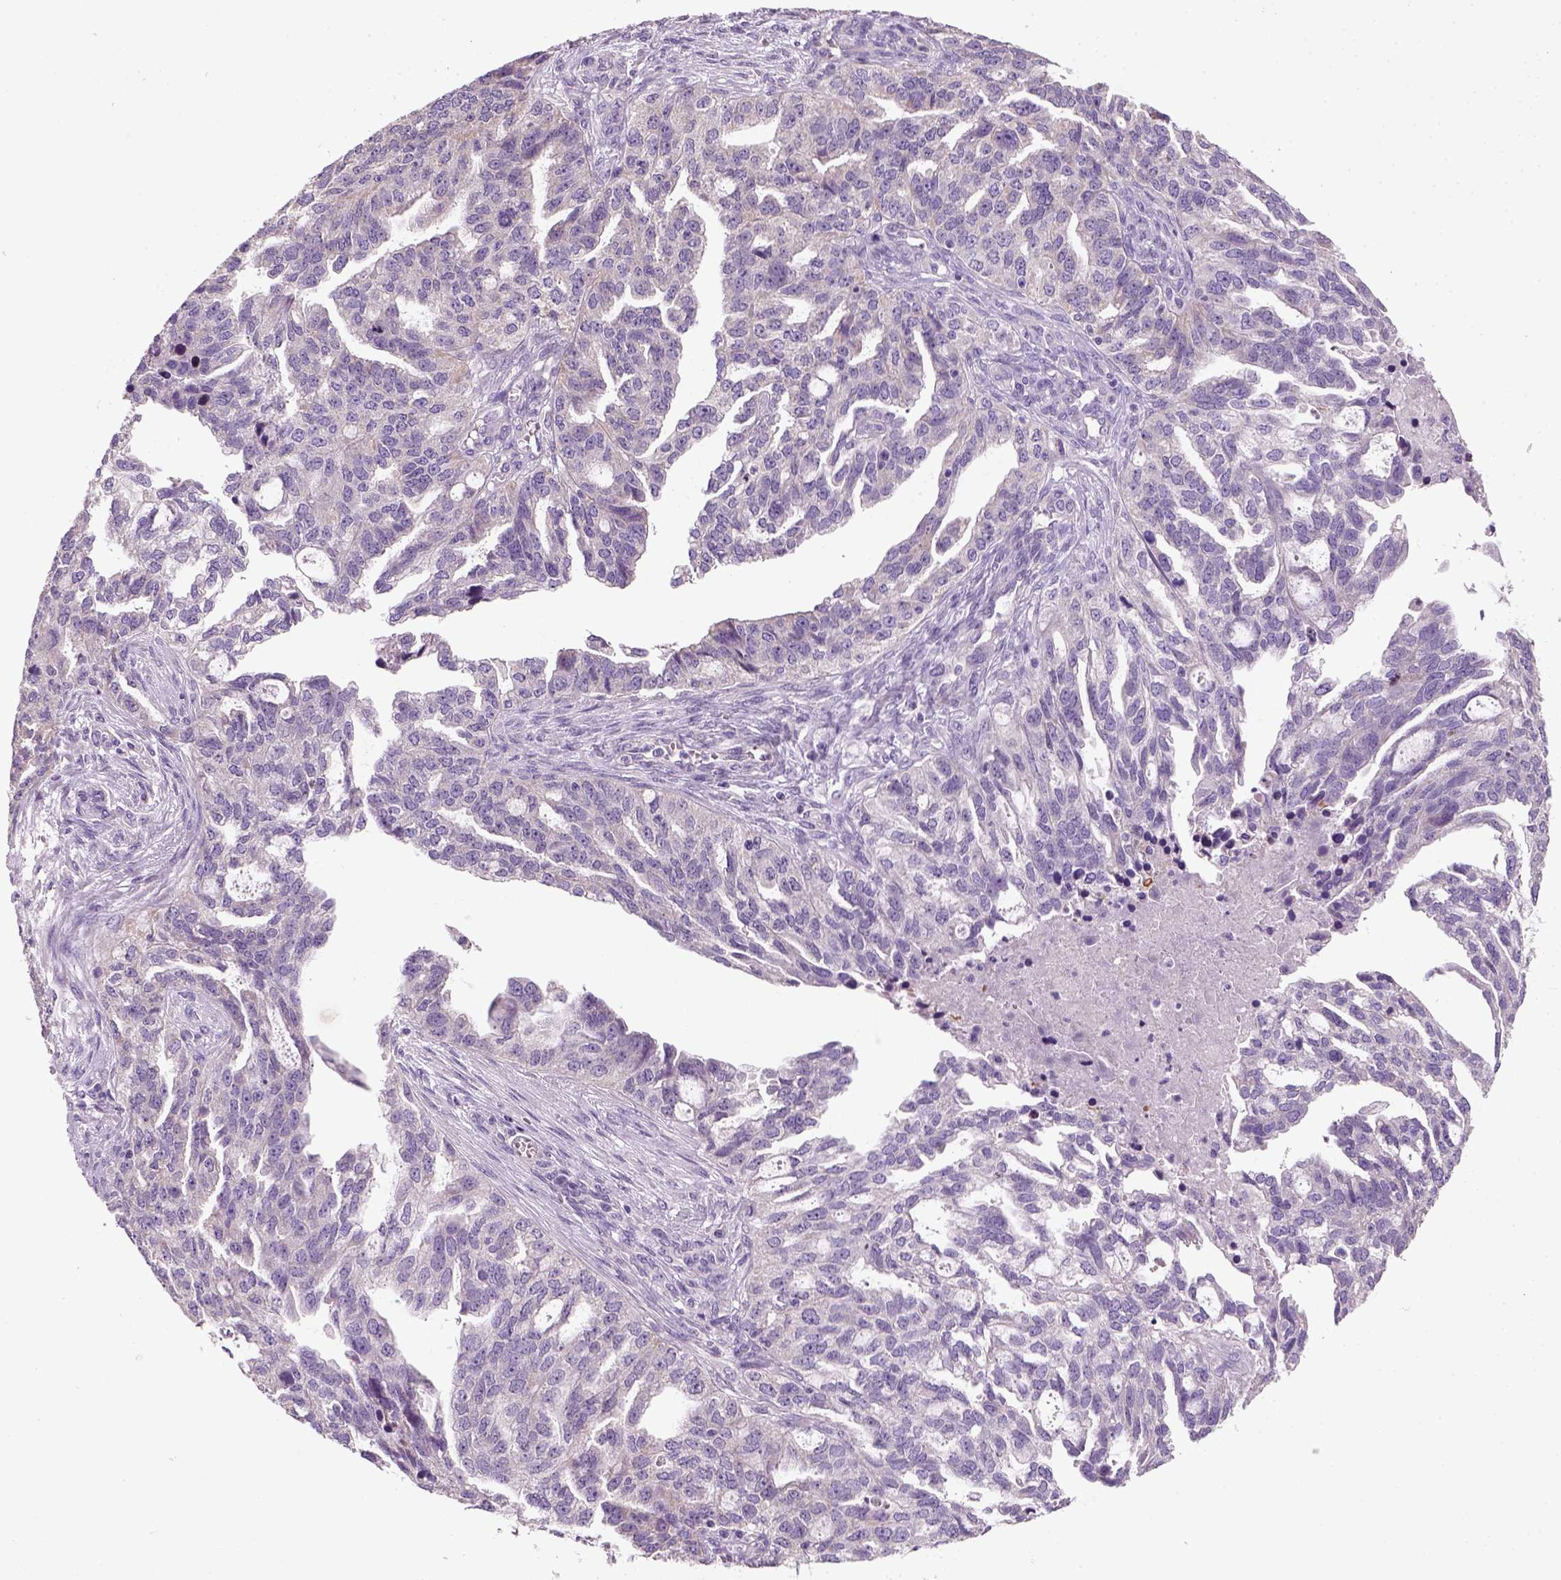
{"staining": {"intensity": "negative", "quantity": "none", "location": "none"}, "tissue": "ovarian cancer", "cell_type": "Tumor cells", "image_type": "cancer", "snomed": [{"axis": "morphology", "description": "Cystadenocarcinoma, serous, NOS"}, {"axis": "topography", "description": "Ovary"}], "caption": "IHC image of neoplastic tissue: ovarian cancer stained with DAB (3,3'-diaminobenzidine) exhibits no significant protein expression in tumor cells.", "gene": "NUDT6", "patient": {"sex": "female", "age": 51}}